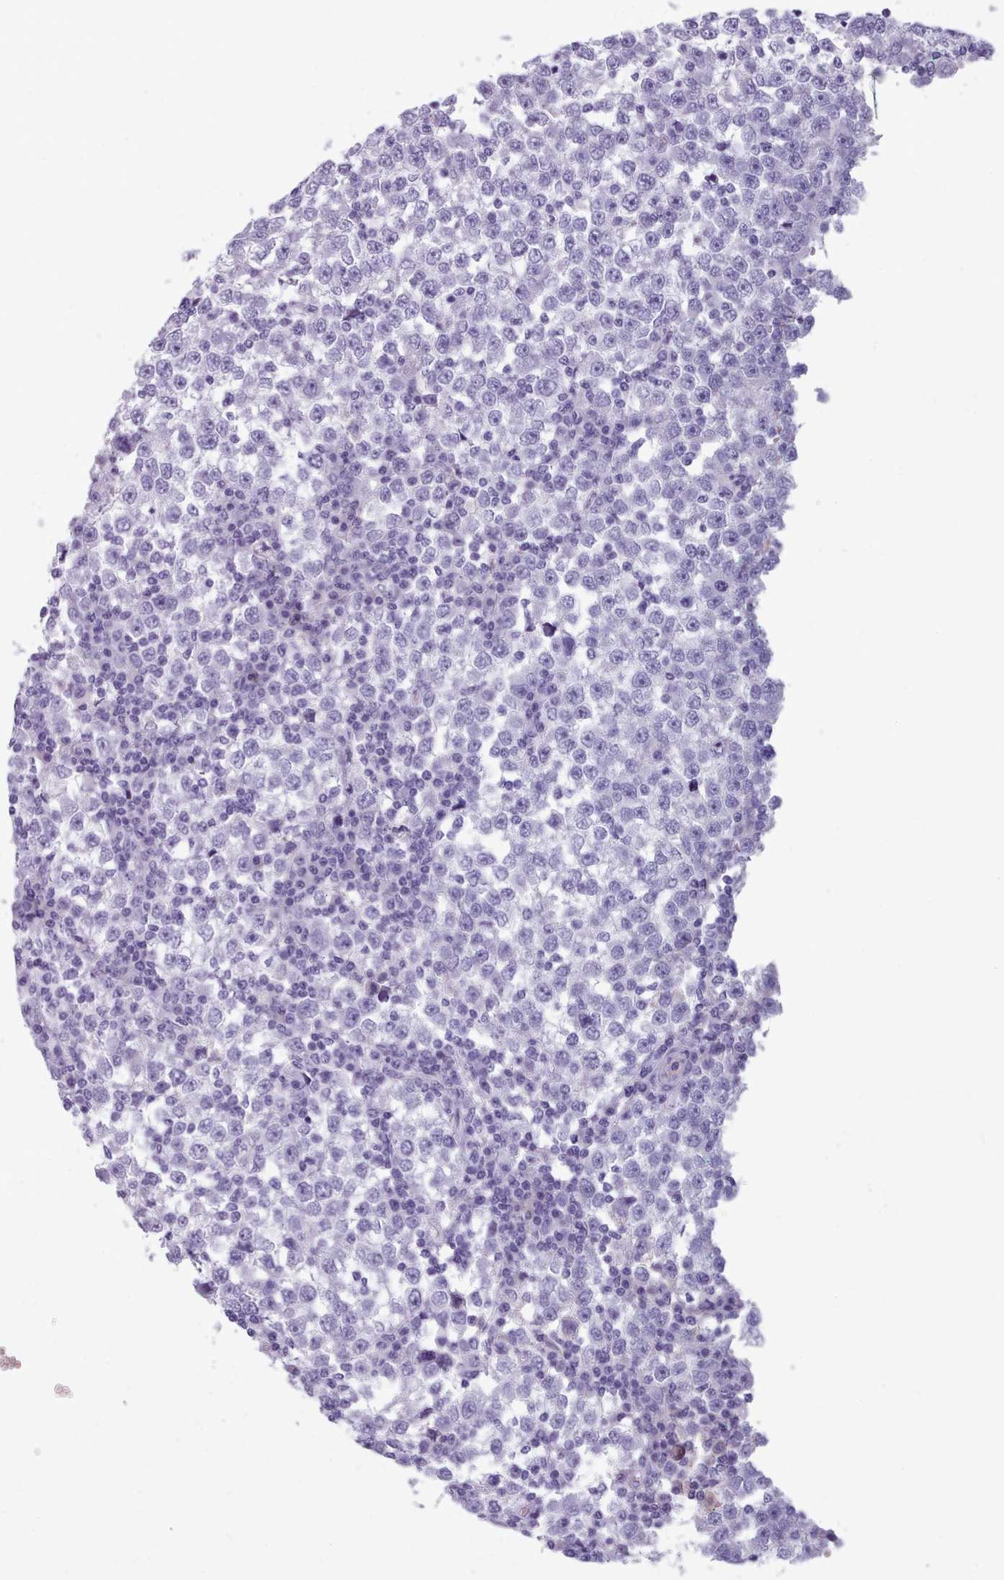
{"staining": {"intensity": "negative", "quantity": "none", "location": "none"}, "tissue": "testis cancer", "cell_type": "Tumor cells", "image_type": "cancer", "snomed": [{"axis": "morphology", "description": "Seminoma, NOS"}, {"axis": "topography", "description": "Testis"}], "caption": "Testis cancer (seminoma) stained for a protein using immunohistochemistry (IHC) shows no staining tumor cells.", "gene": "ZNF43", "patient": {"sex": "male", "age": 65}}